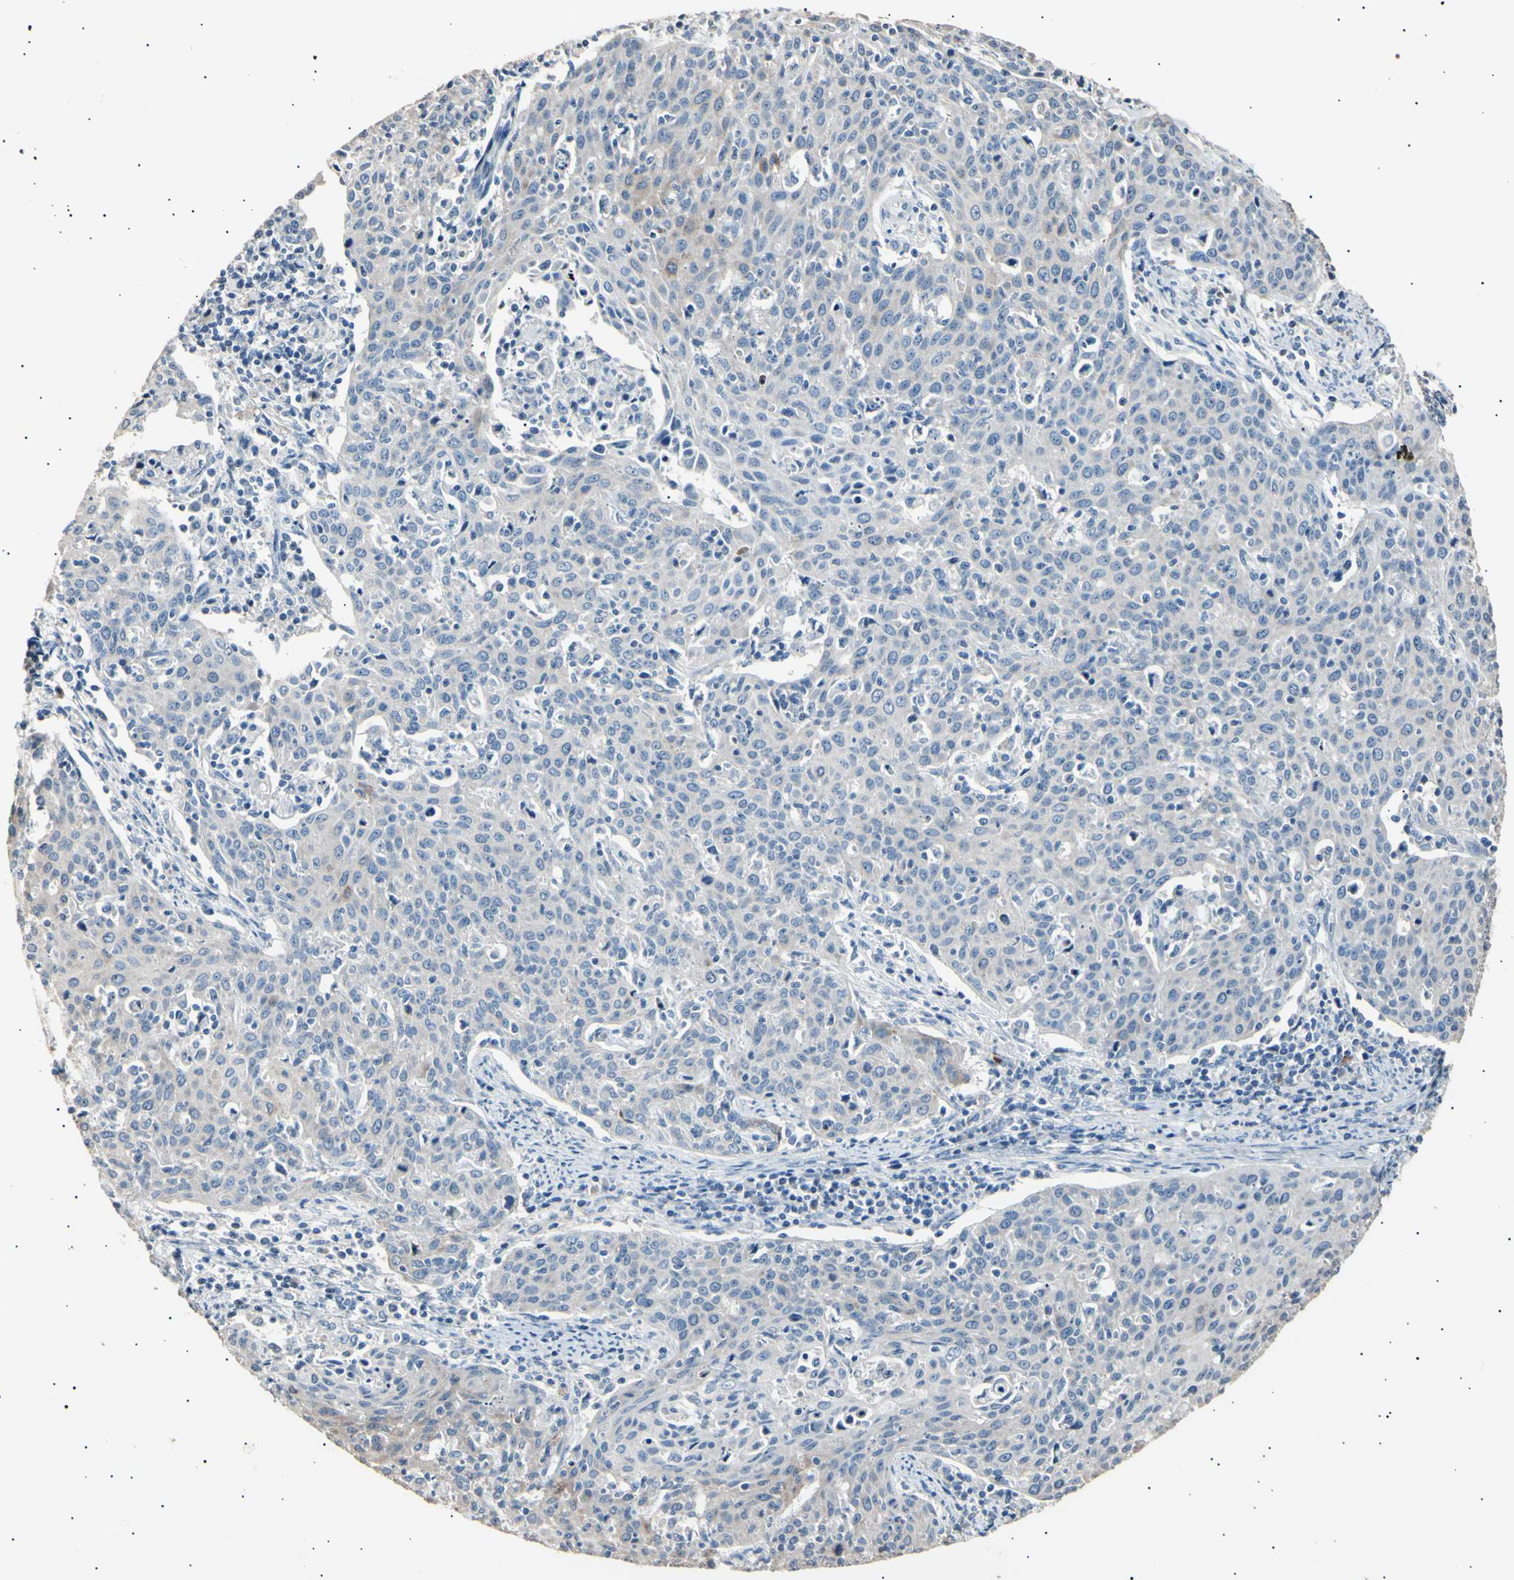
{"staining": {"intensity": "negative", "quantity": "none", "location": "none"}, "tissue": "cervical cancer", "cell_type": "Tumor cells", "image_type": "cancer", "snomed": [{"axis": "morphology", "description": "Squamous cell carcinoma, NOS"}, {"axis": "topography", "description": "Cervix"}], "caption": "Image shows no significant protein expression in tumor cells of squamous cell carcinoma (cervical). Nuclei are stained in blue.", "gene": "LDLR", "patient": {"sex": "female", "age": 38}}